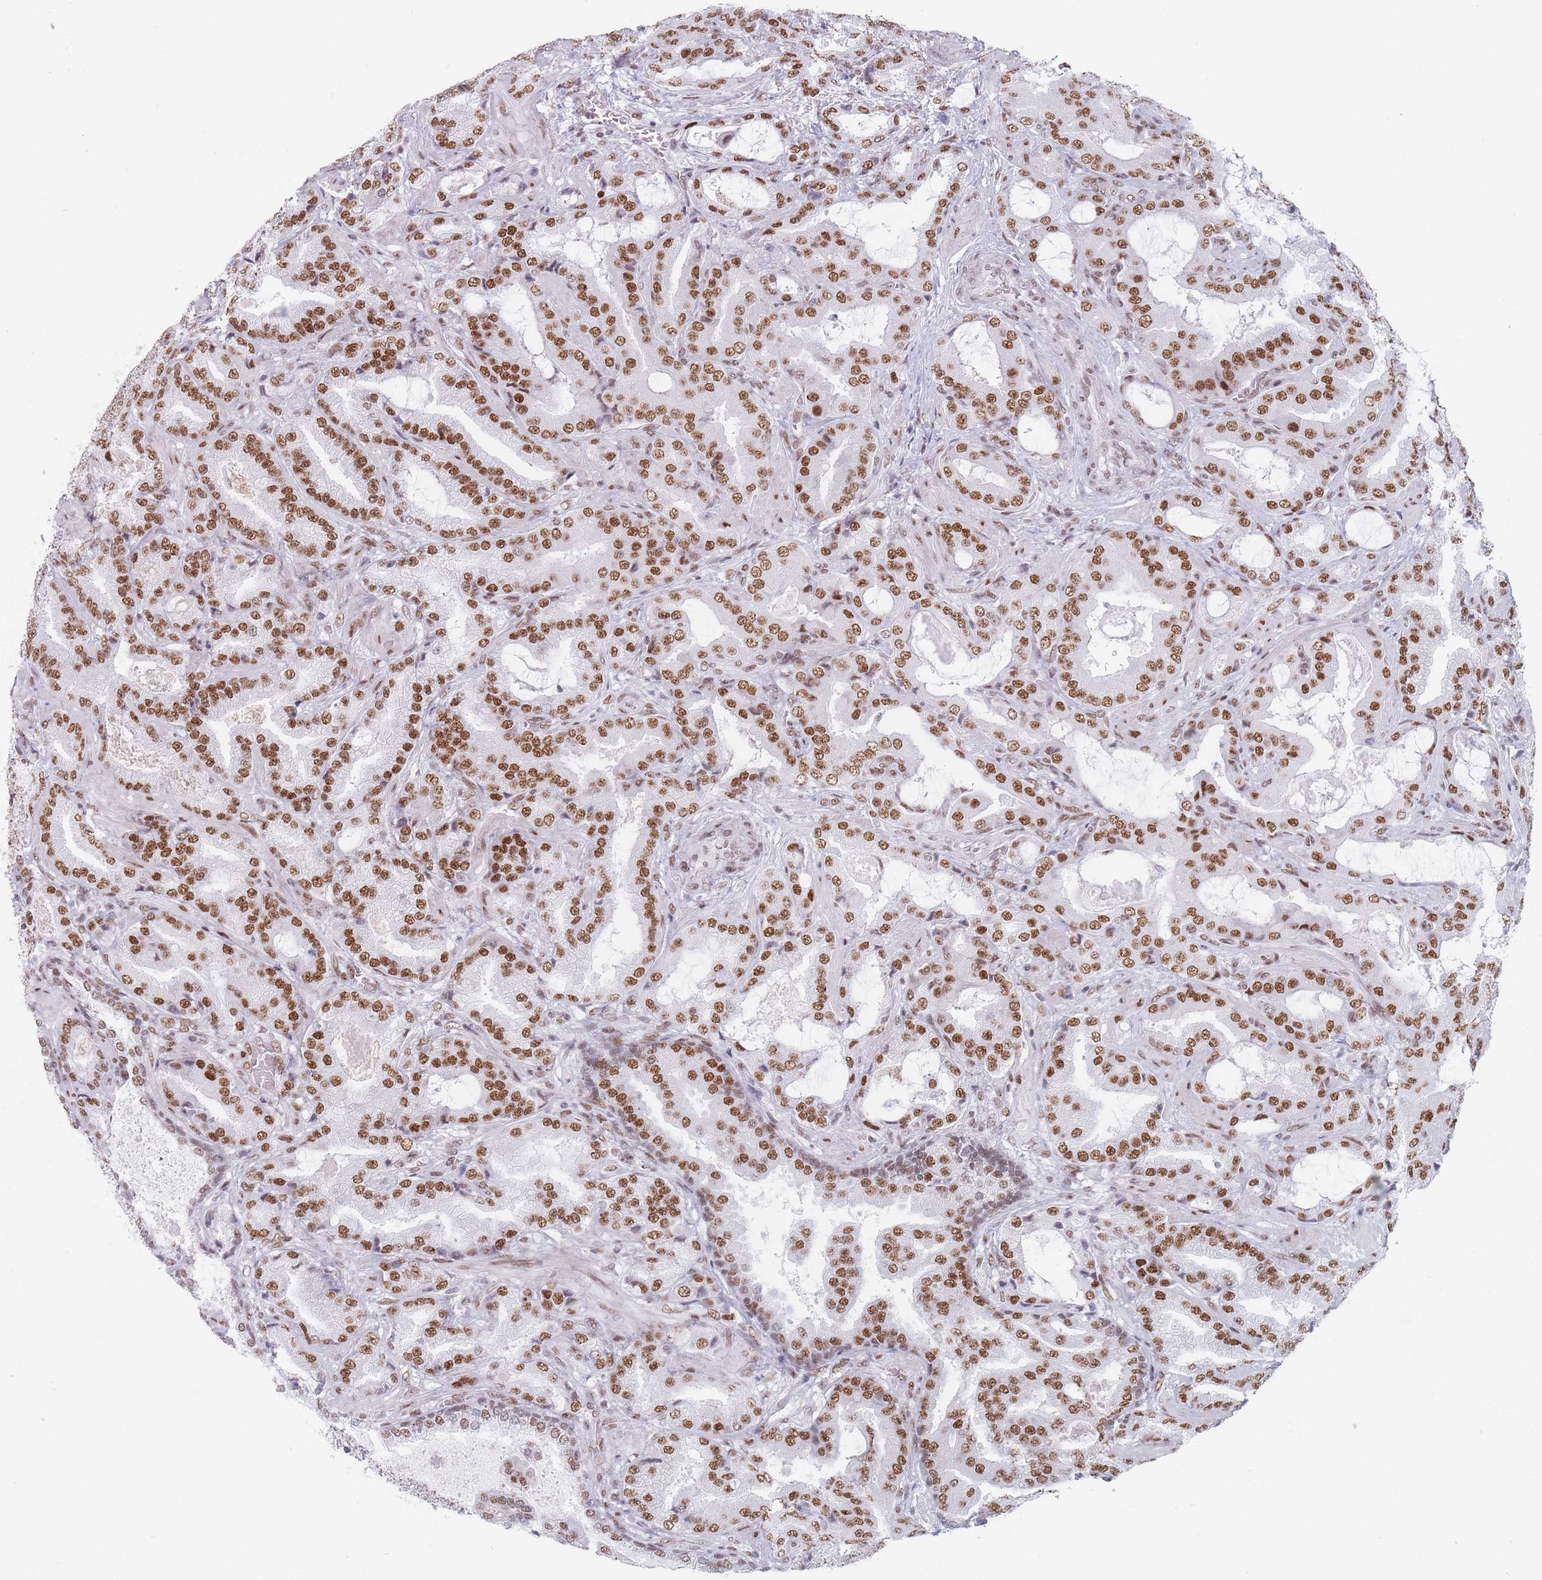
{"staining": {"intensity": "moderate", "quantity": ">75%", "location": "nuclear"}, "tissue": "prostate cancer", "cell_type": "Tumor cells", "image_type": "cancer", "snomed": [{"axis": "morphology", "description": "Adenocarcinoma, High grade"}, {"axis": "topography", "description": "Prostate"}], "caption": "Prostate cancer (adenocarcinoma (high-grade)) stained with a protein marker reveals moderate staining in tumor cells.", "gene": "SAFB2", "patient": {"sex": "male", "age": 68}}